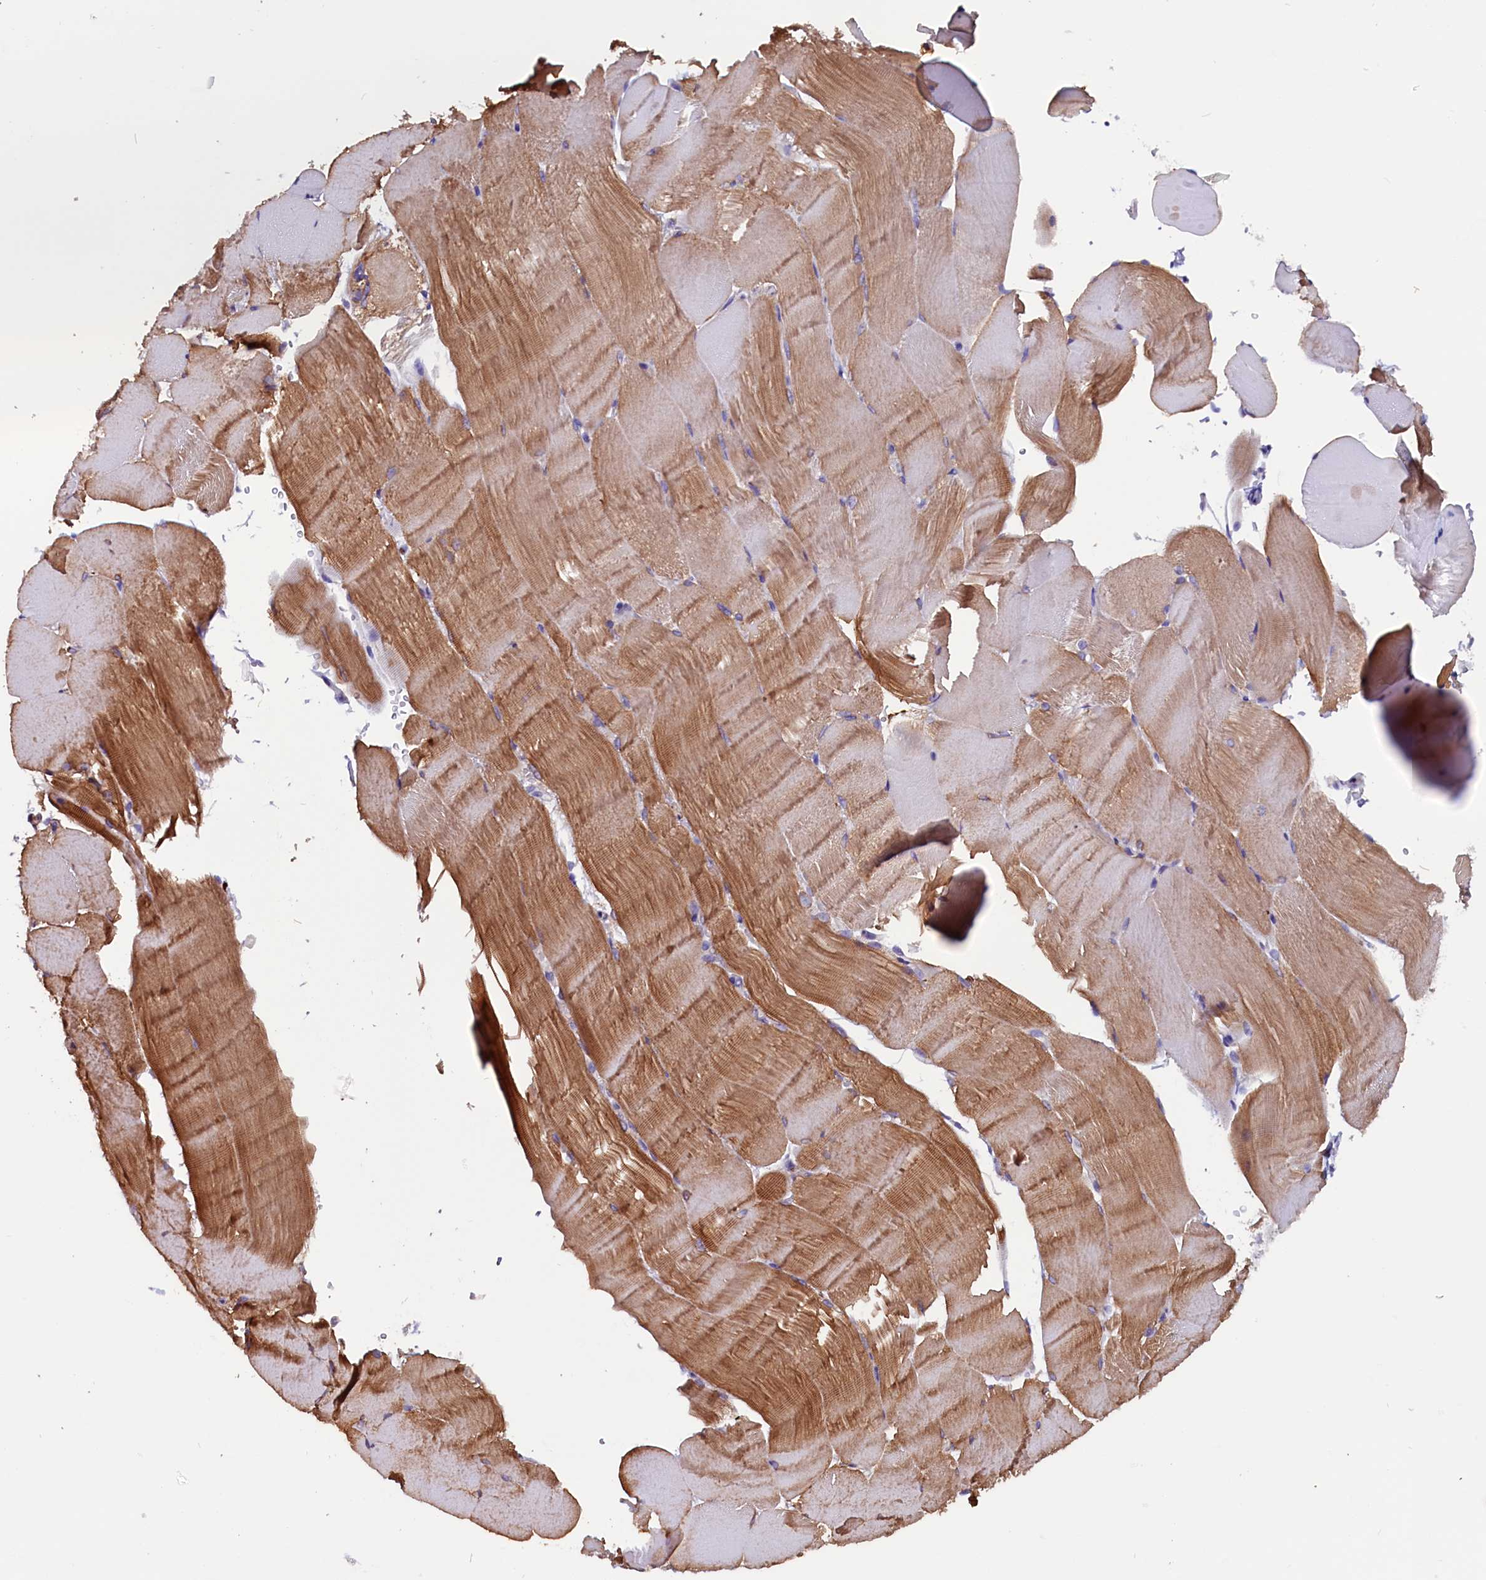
{"staining": {"intensity": "moderate", "quantity": "25%-75%", "location": "cytoplasmic/membranous"}, "tissue": "skeletal muscle", "cell_type": "Myocytes", "image_type": "normal", "snomed": [{"axis": "morphology", "description": "Normal tissue, NOS"}, {"axis": "topography", "description": "Skeletal muscle"}, {"axis": "topography", "description": "Parathyroid gland"}], "caption": "The photomicrograph displays immunohistochemical staining of unremarkable skeletal muscle. There is moderate cytoplasmic/membranous expression is appreciated in approximately 25%-75% of myocytes.", "gene": "ZNF749", "patient": {"sex": "female", "age": 37}}